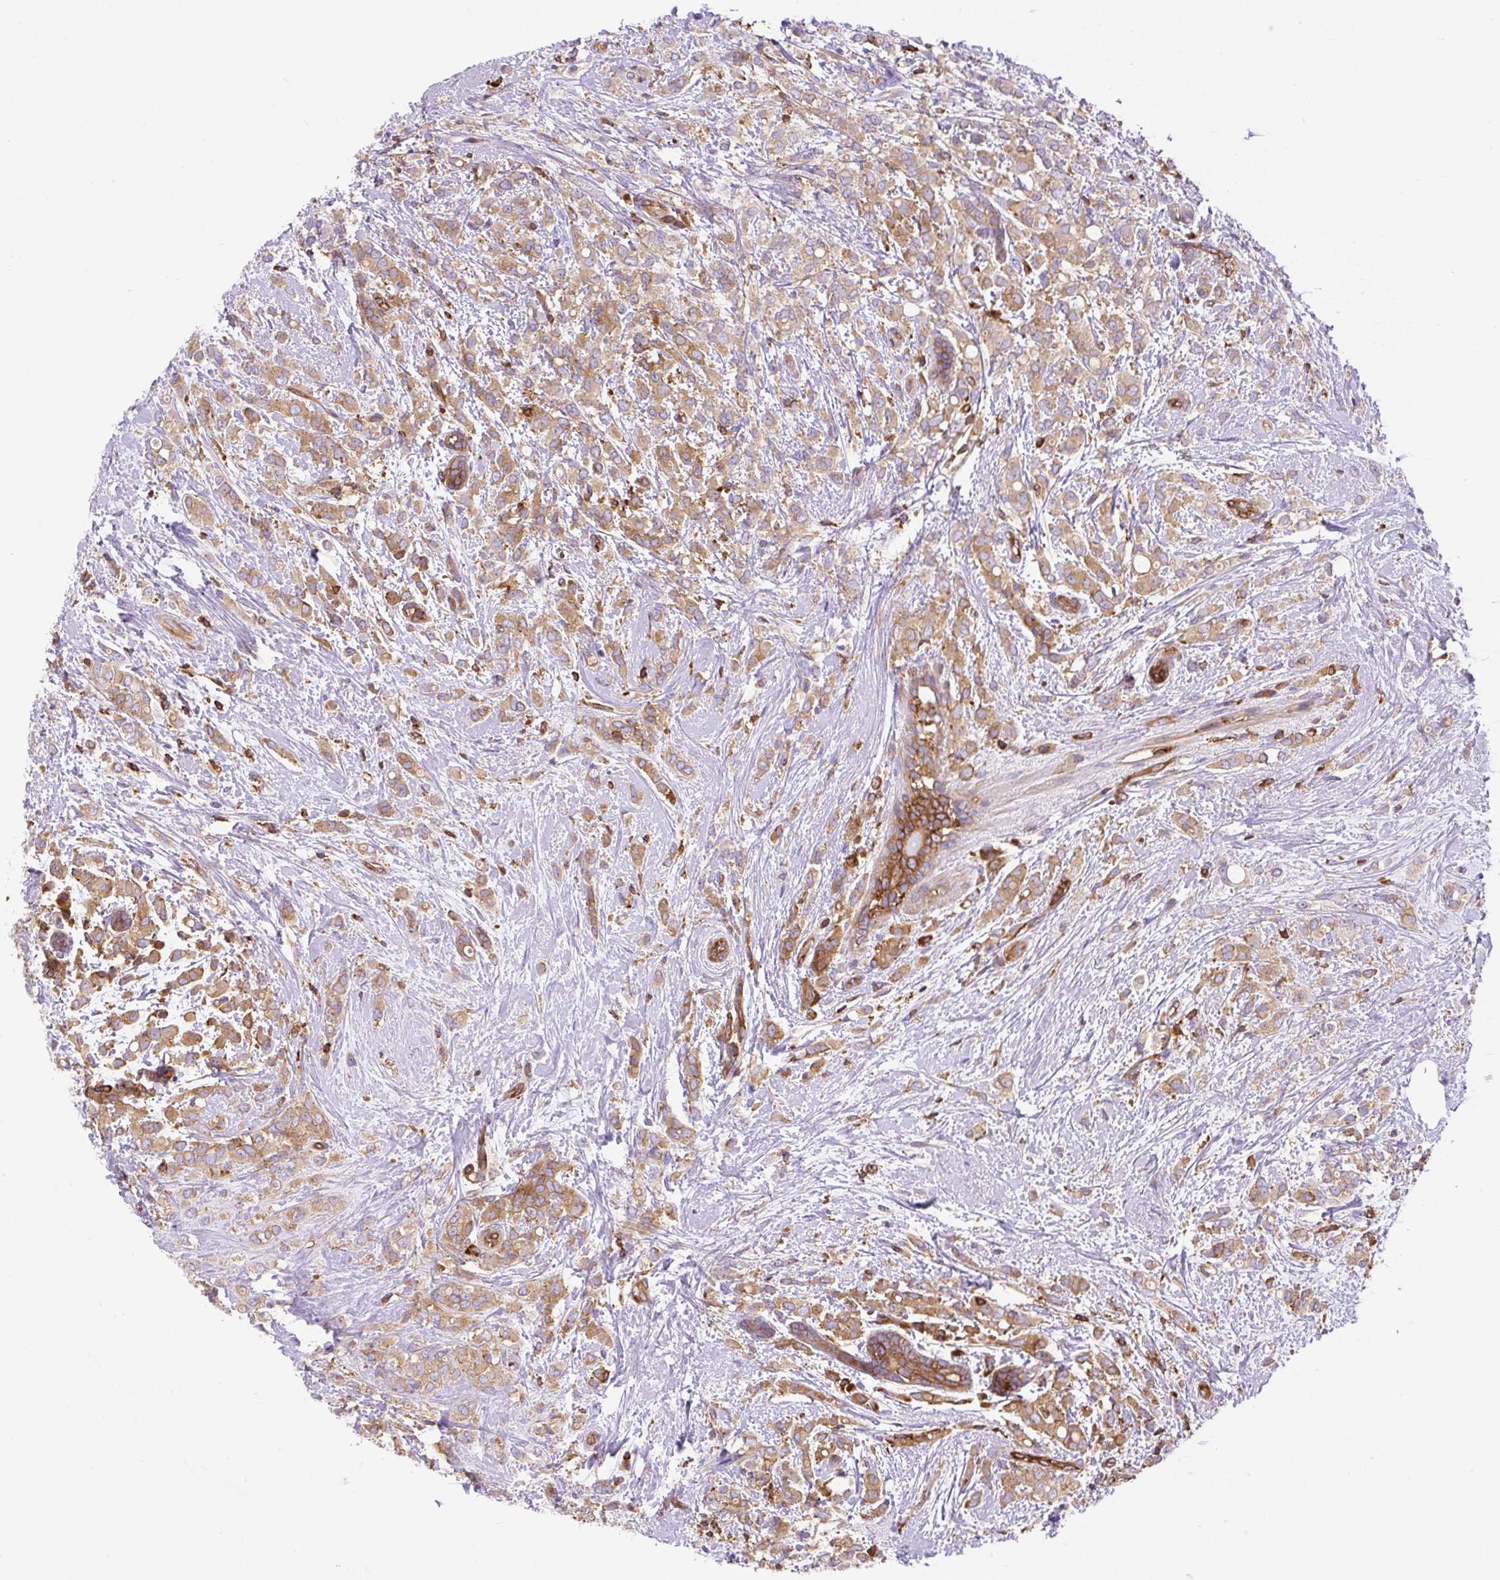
{"staining": {"intensity": "moderate", "quantity": ">75%", "location": "cytoplasmic/membranous"}, "tissue": "breast cancer", "cell_type": "Tumor cells", "image_type": "cancer", "snomed": [{"axis": "morphology", "description": "Lobular carcinoma"}, {"axis": "topography", "description": "Breast"}], "caption": "Immunohistochemistry (IHC) image of breast cancer stained for a protein (brown), which reveals medium levels of moderate cytoplasmic/membranous staining in about >75% of tumor cells.", "gene": "DNM2", "patient": {"sex": "female", "age": 68}}